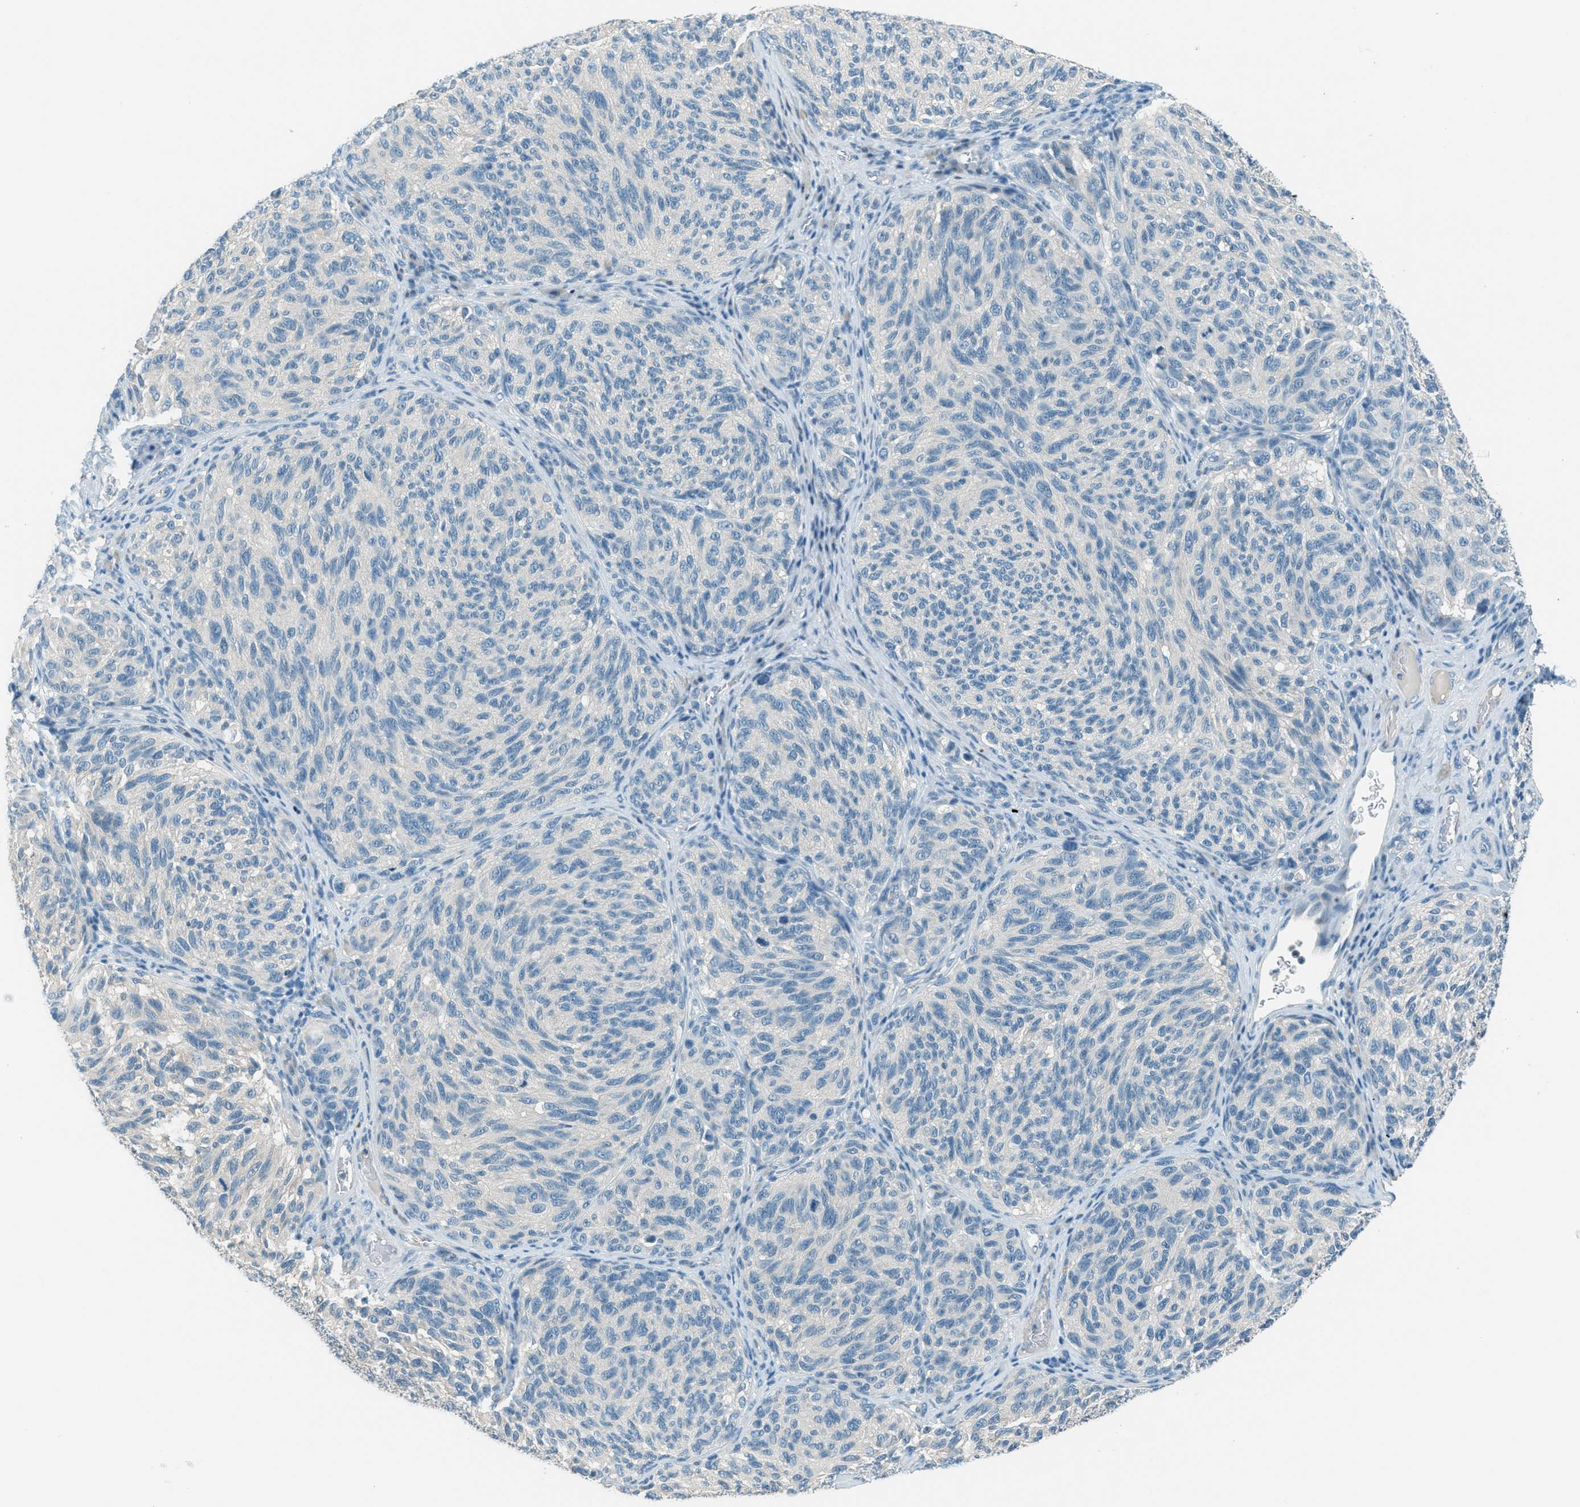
{"staining": {"intensity": "negative", "quantity": "none", "location": "none"}, "tissue": "melanoma", "cell_type": "Tumor cells", "image_type": "cancer", "snomed": [{"axis": "morphology", "description": "Malignant melanoma, NOS"}, {"axis": "topography", "description": "Skin"}], "caption": "This is an IHC image of human malignant melanoma. There is no expression in tumor cells.", "gene": "MSLN", "patient": {"sex": "female", "age": 73}}